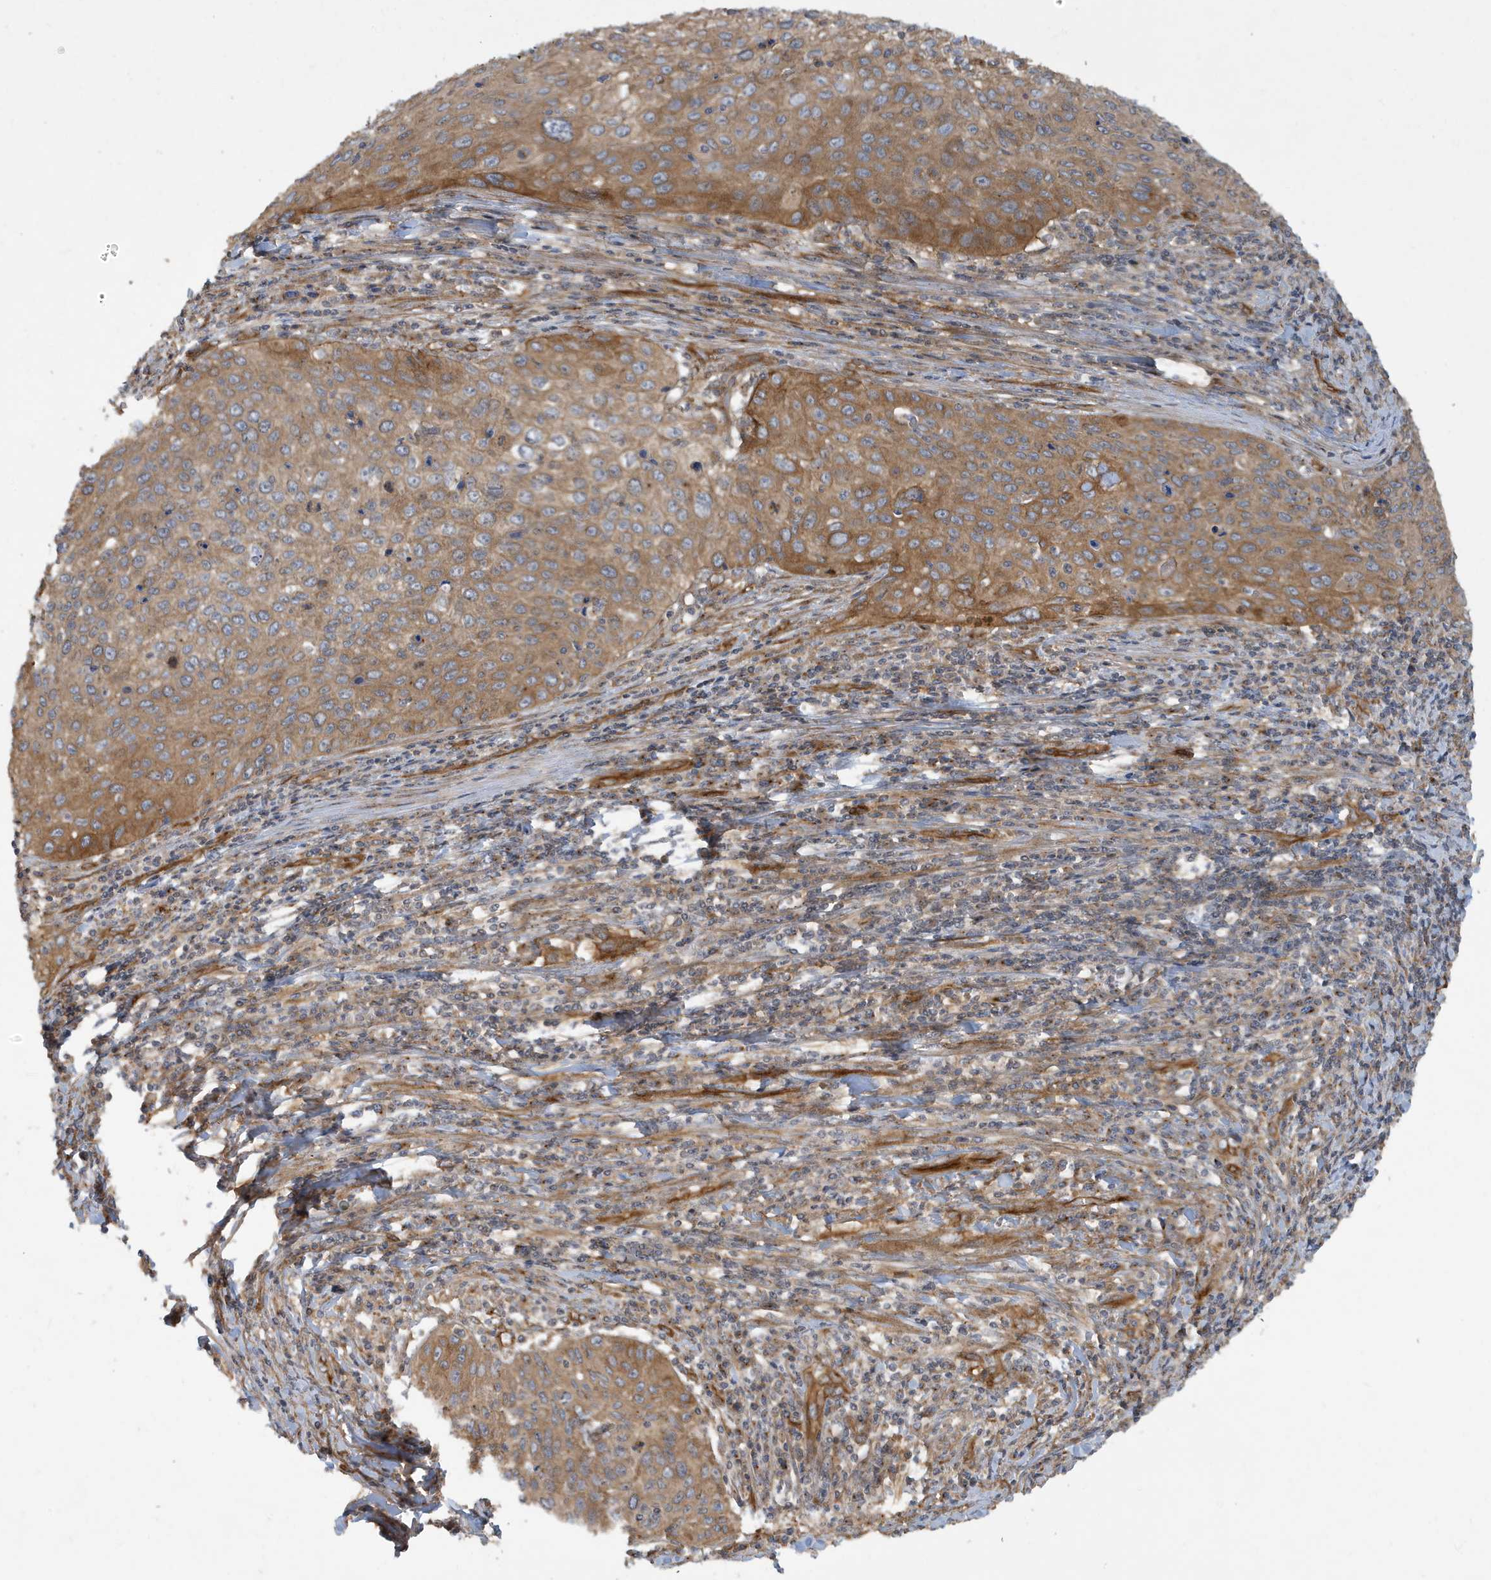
{"staining": {"intensity": "moderate", "quantity": ">75%", "location": "cytoplasmic/membranous"}, "tissue": "cervical cancer", "cell_type": "Tumor cells", "image_type": "cancer", "snomed": [{"axis": "morphology", "description": "Squamous cell carcinoma, NOS"}, {"axis": "topography", "description": "Cervix"}], "caption": "An immunohistochemistry (IHC) histopathology image of neoplastic tissue is shown. Protein staining in brown labels moderate cytoplasmic/membranous positivity in cervical cancer (squamous cell carcinoma) within tumor cells.", "gene": "ATP23", "patient": {"sex": "female", "age": 32}}